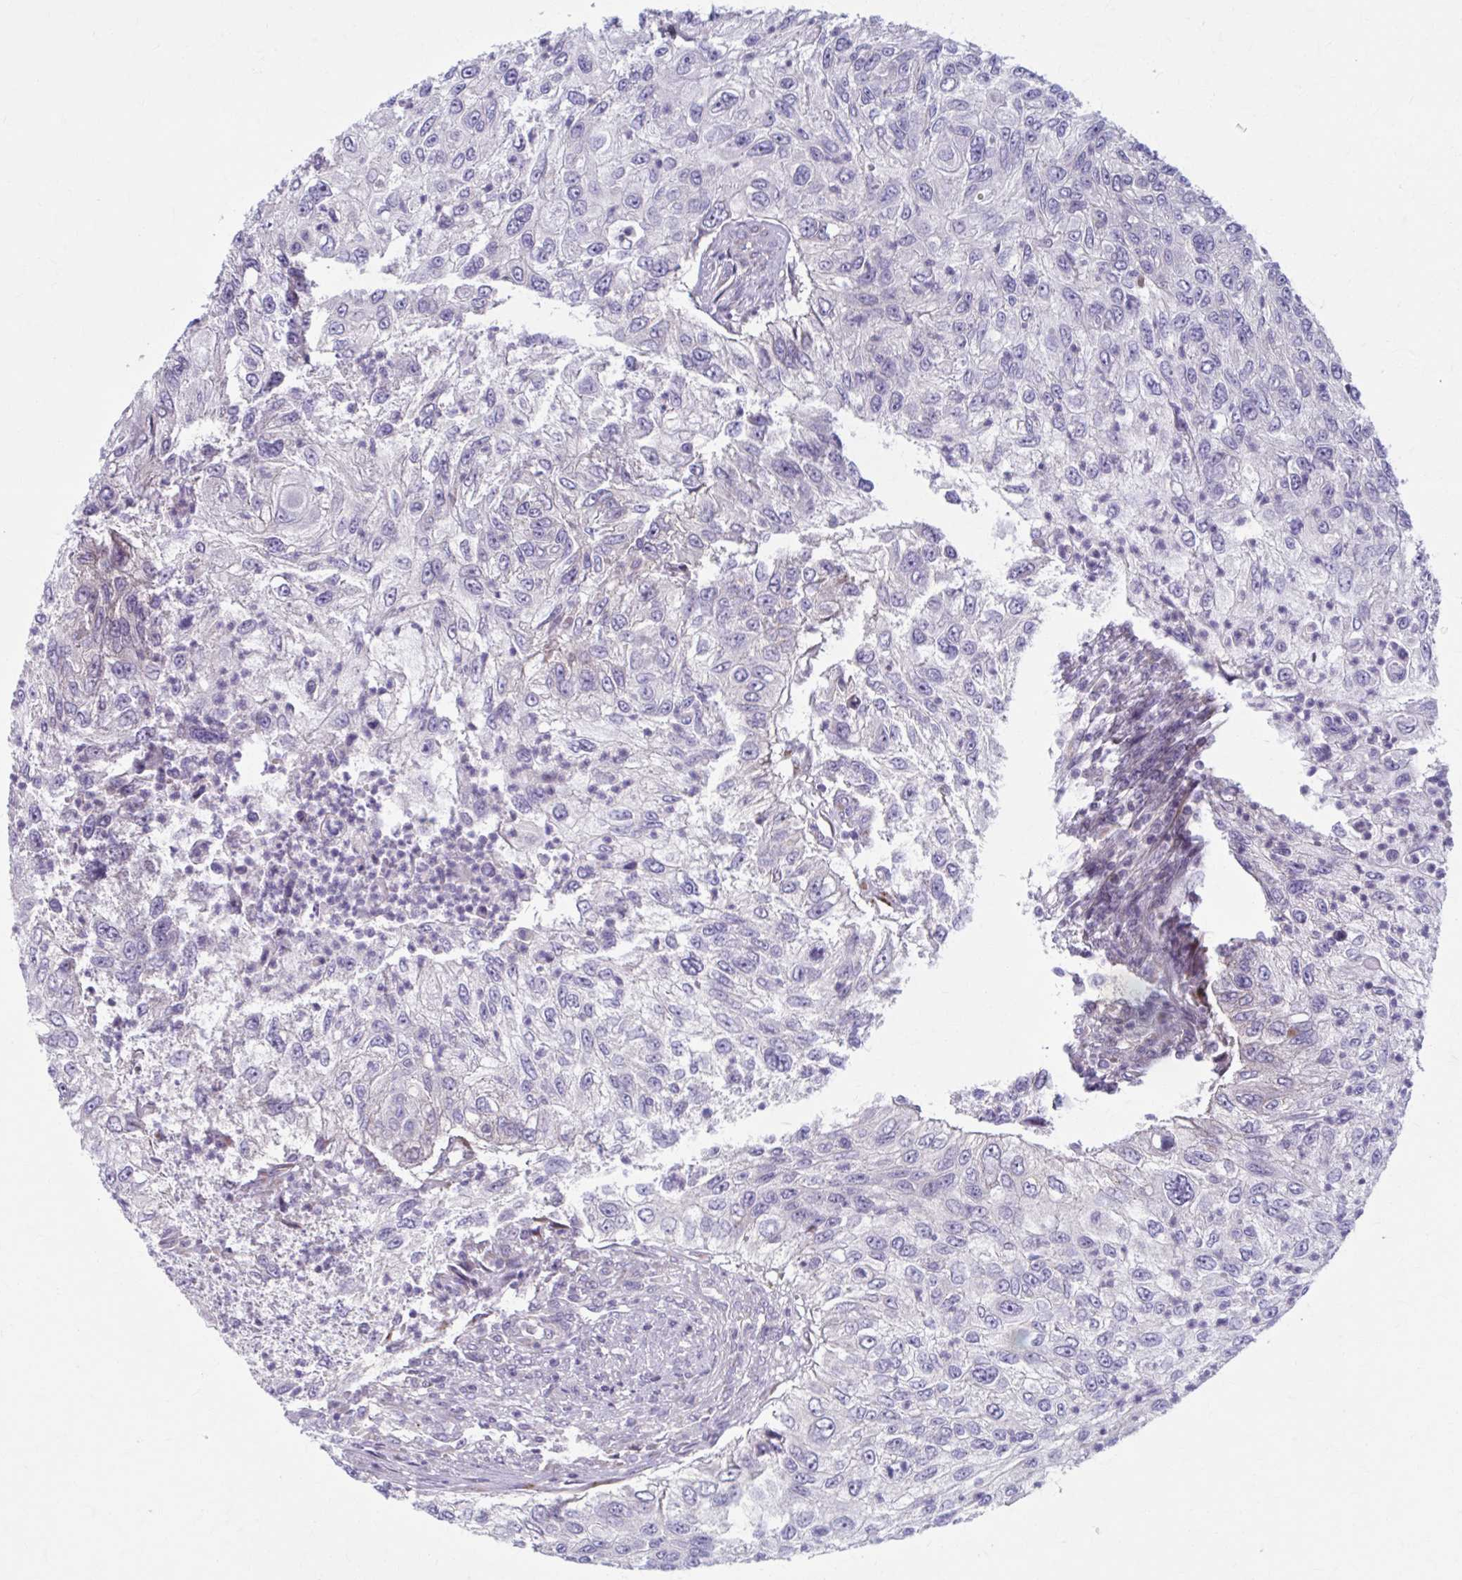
{"staining": {"intensity": "negative", "quantity": "none", "location": "none"}, "tissue": "urothelial cancer", "cell_type": "Tumor cells", "image_type": "cancer", "snomed": [{"axis": "morphology", "description": "Urothelial carcinoma, High grade"}, {"axis": "topography", "description": "Urinary bladder"}], "caption": "Immunohistochemistry (IHC) of urothelial cancer reveals no expression in tumor cells.", "gene": "CHST3", "patient": {"sex": "female", "age": 60}}